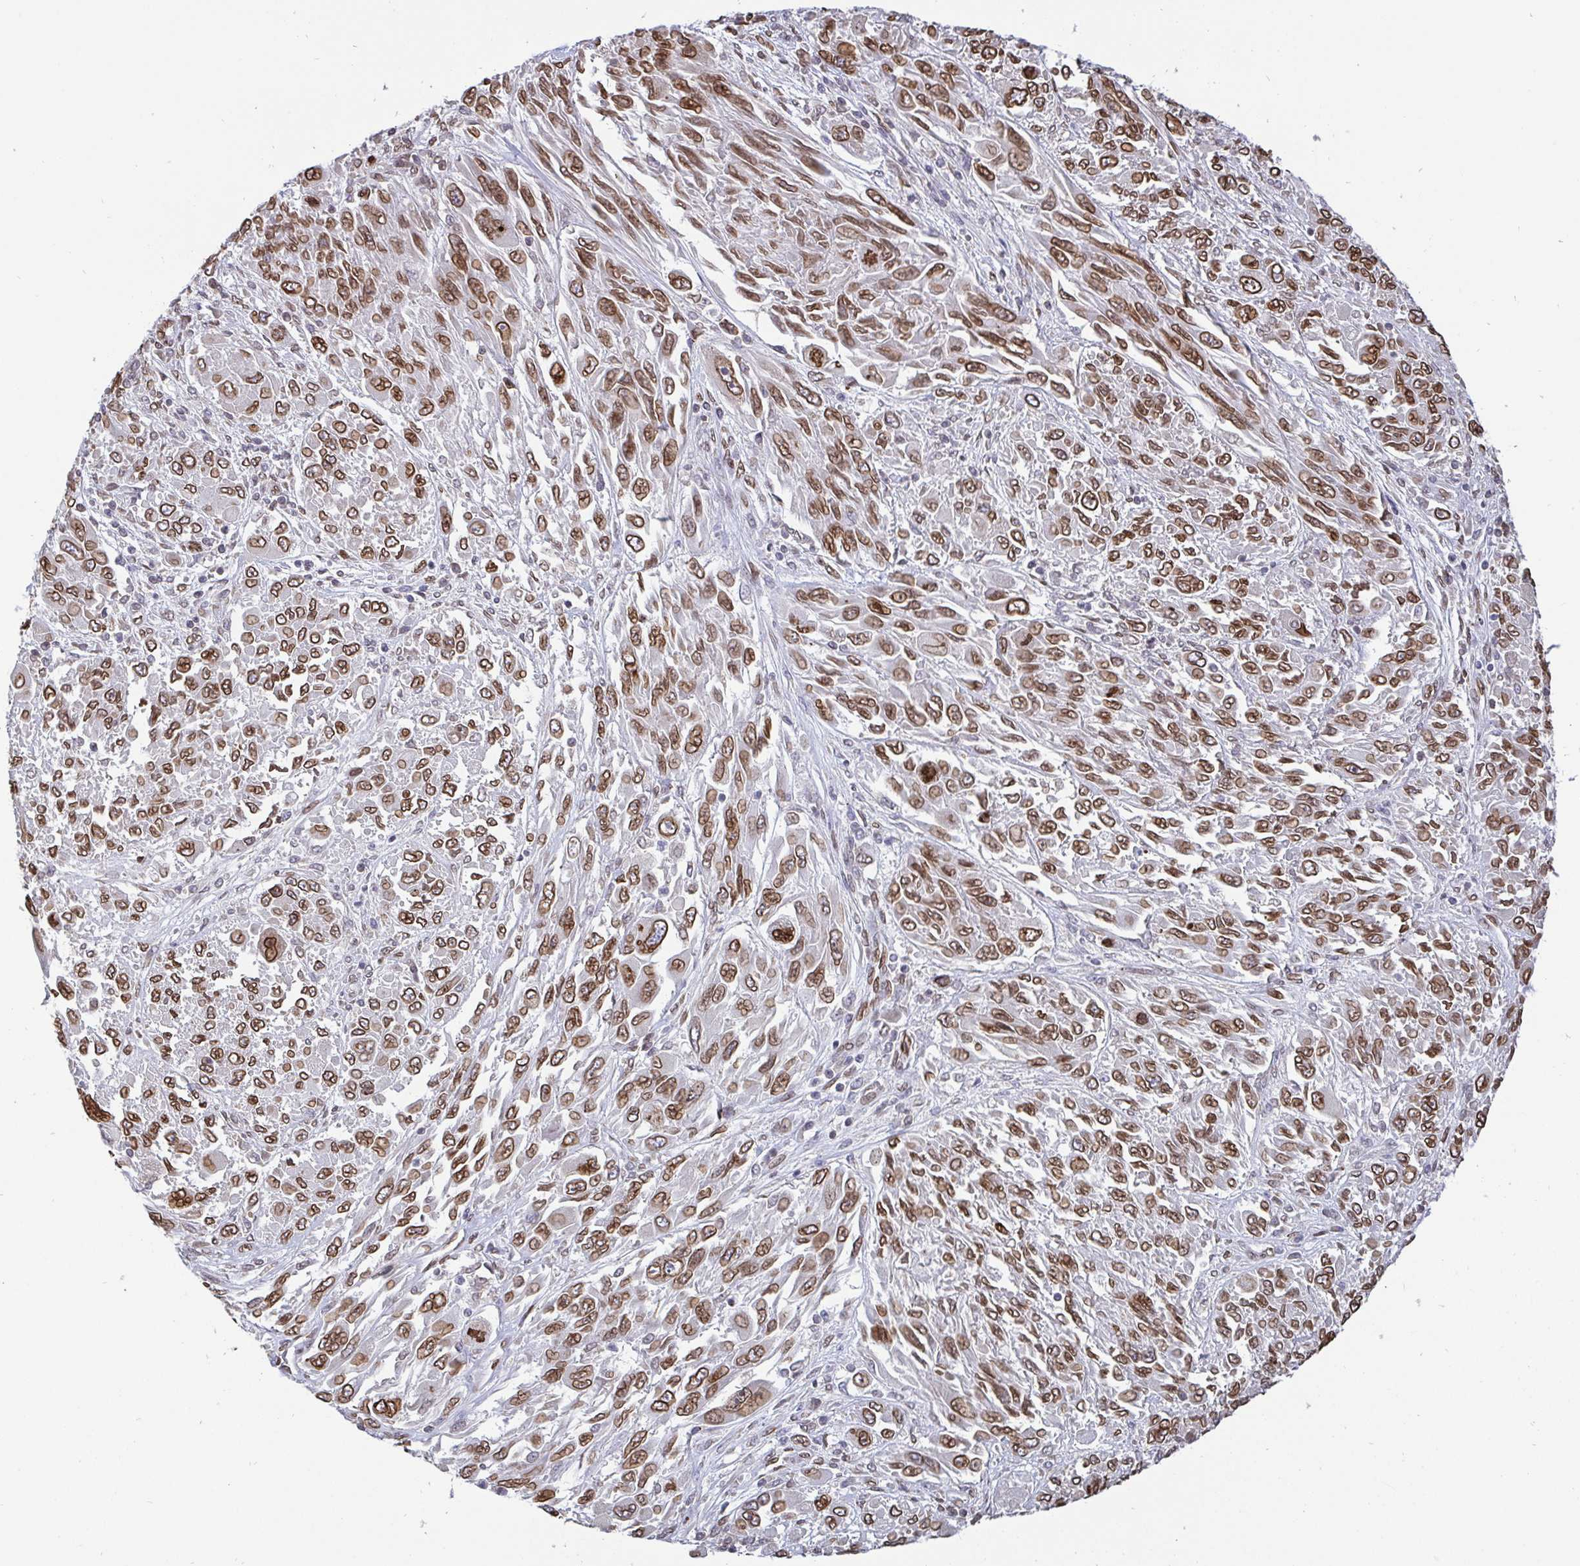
{"staining": {"intensity": "moderate", "quantity": ">75%", "location": "cytoplasmic/membranous,nuclear"}, "tissue": "melanoma", "cell_type": "Tumor cells", "image_type": "cancer", "snomed": [{"axis": "morphology", "description": "Malignant melanoma, NOS"}, {"axis": "topography", "description": "Skin"}], "caption": "Immunohistochemistry micrograph of human malignant melanoma stained for a protein (brown), which reveals medium levels of moderate cytoplasmic/membranous and nuclear expression in about >75% of tumor cells.", "gene": "EMD", "patient": {"sex": "female", "age": 91}}